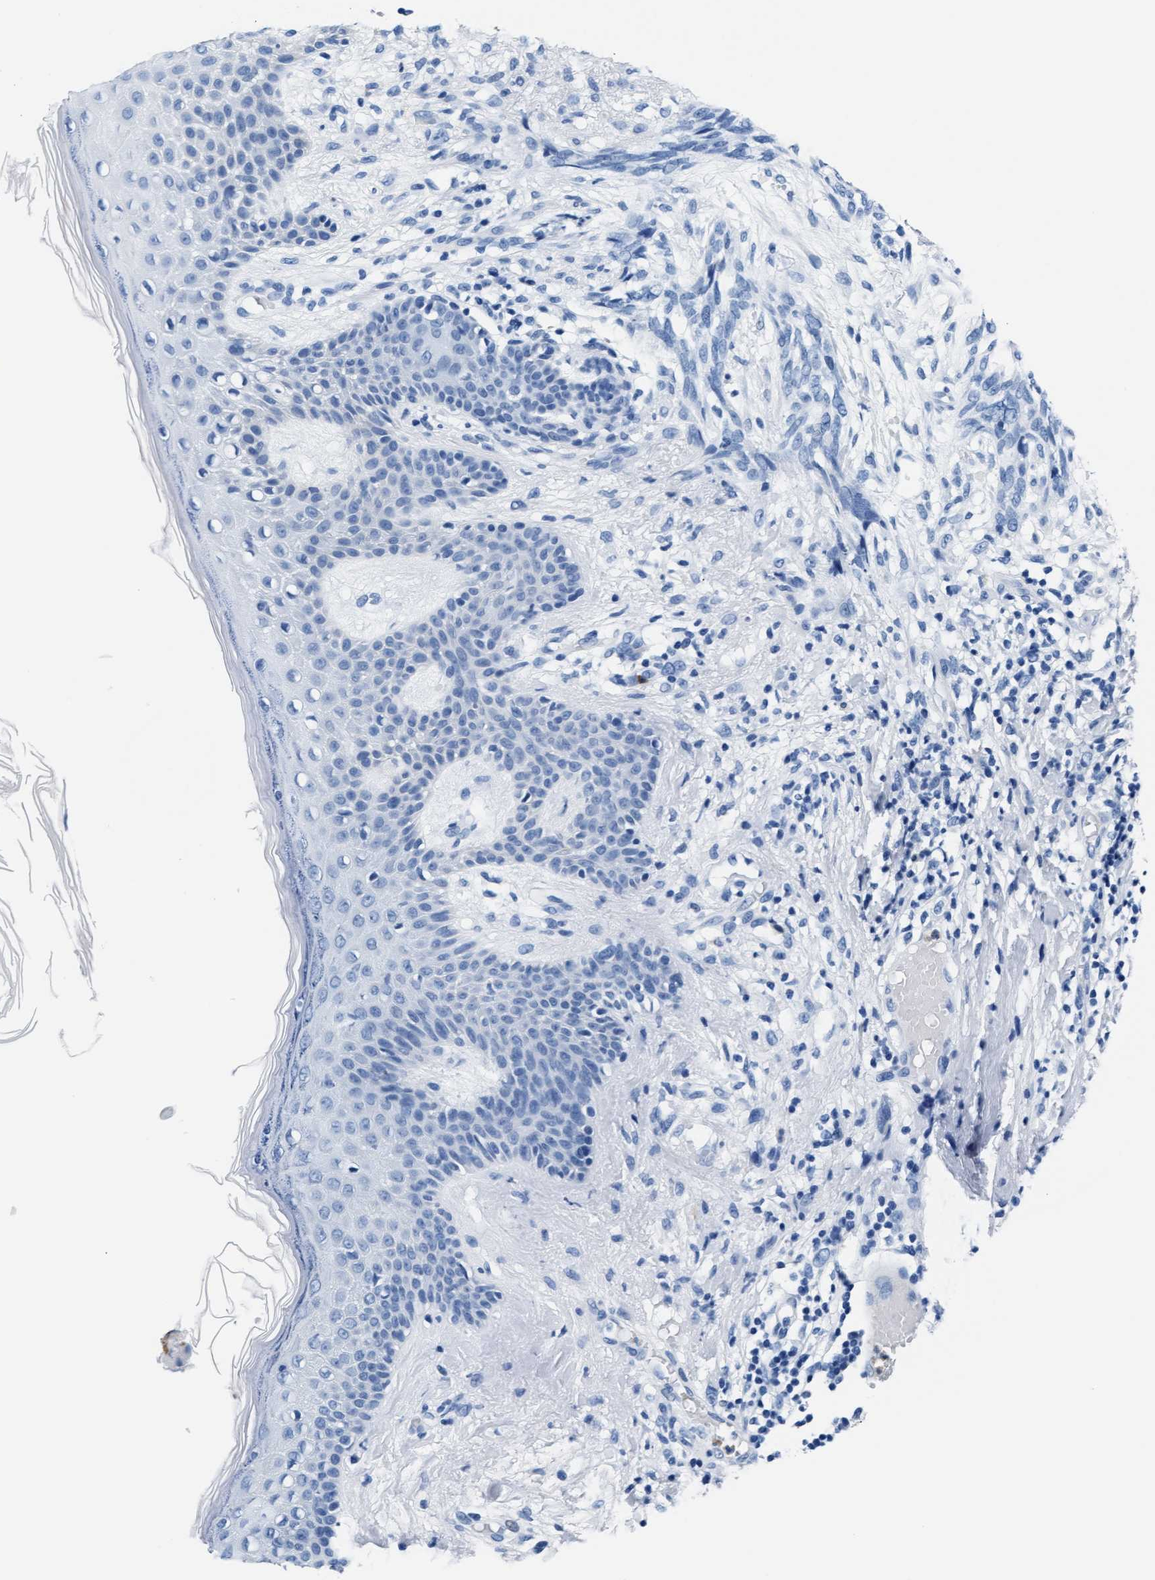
{"staining": {"intensity": "negative", "quantity": "none", "location": "none"}, "tissue": "skin cancer", "cell_type": "Tumor cells", "image_type": "cancer", "snomed": [{"axis": "morphology", "description": "Basal cell carcinoma"}, {"axis": "topography", "description": "Skin"}], "caption": "Immunohistochemistry of human skin cancer (basal cell carcinoma) shows no staining in tumor cells.", "gene": "MMP8", "patient": {"sex": "female", "age": 88}}